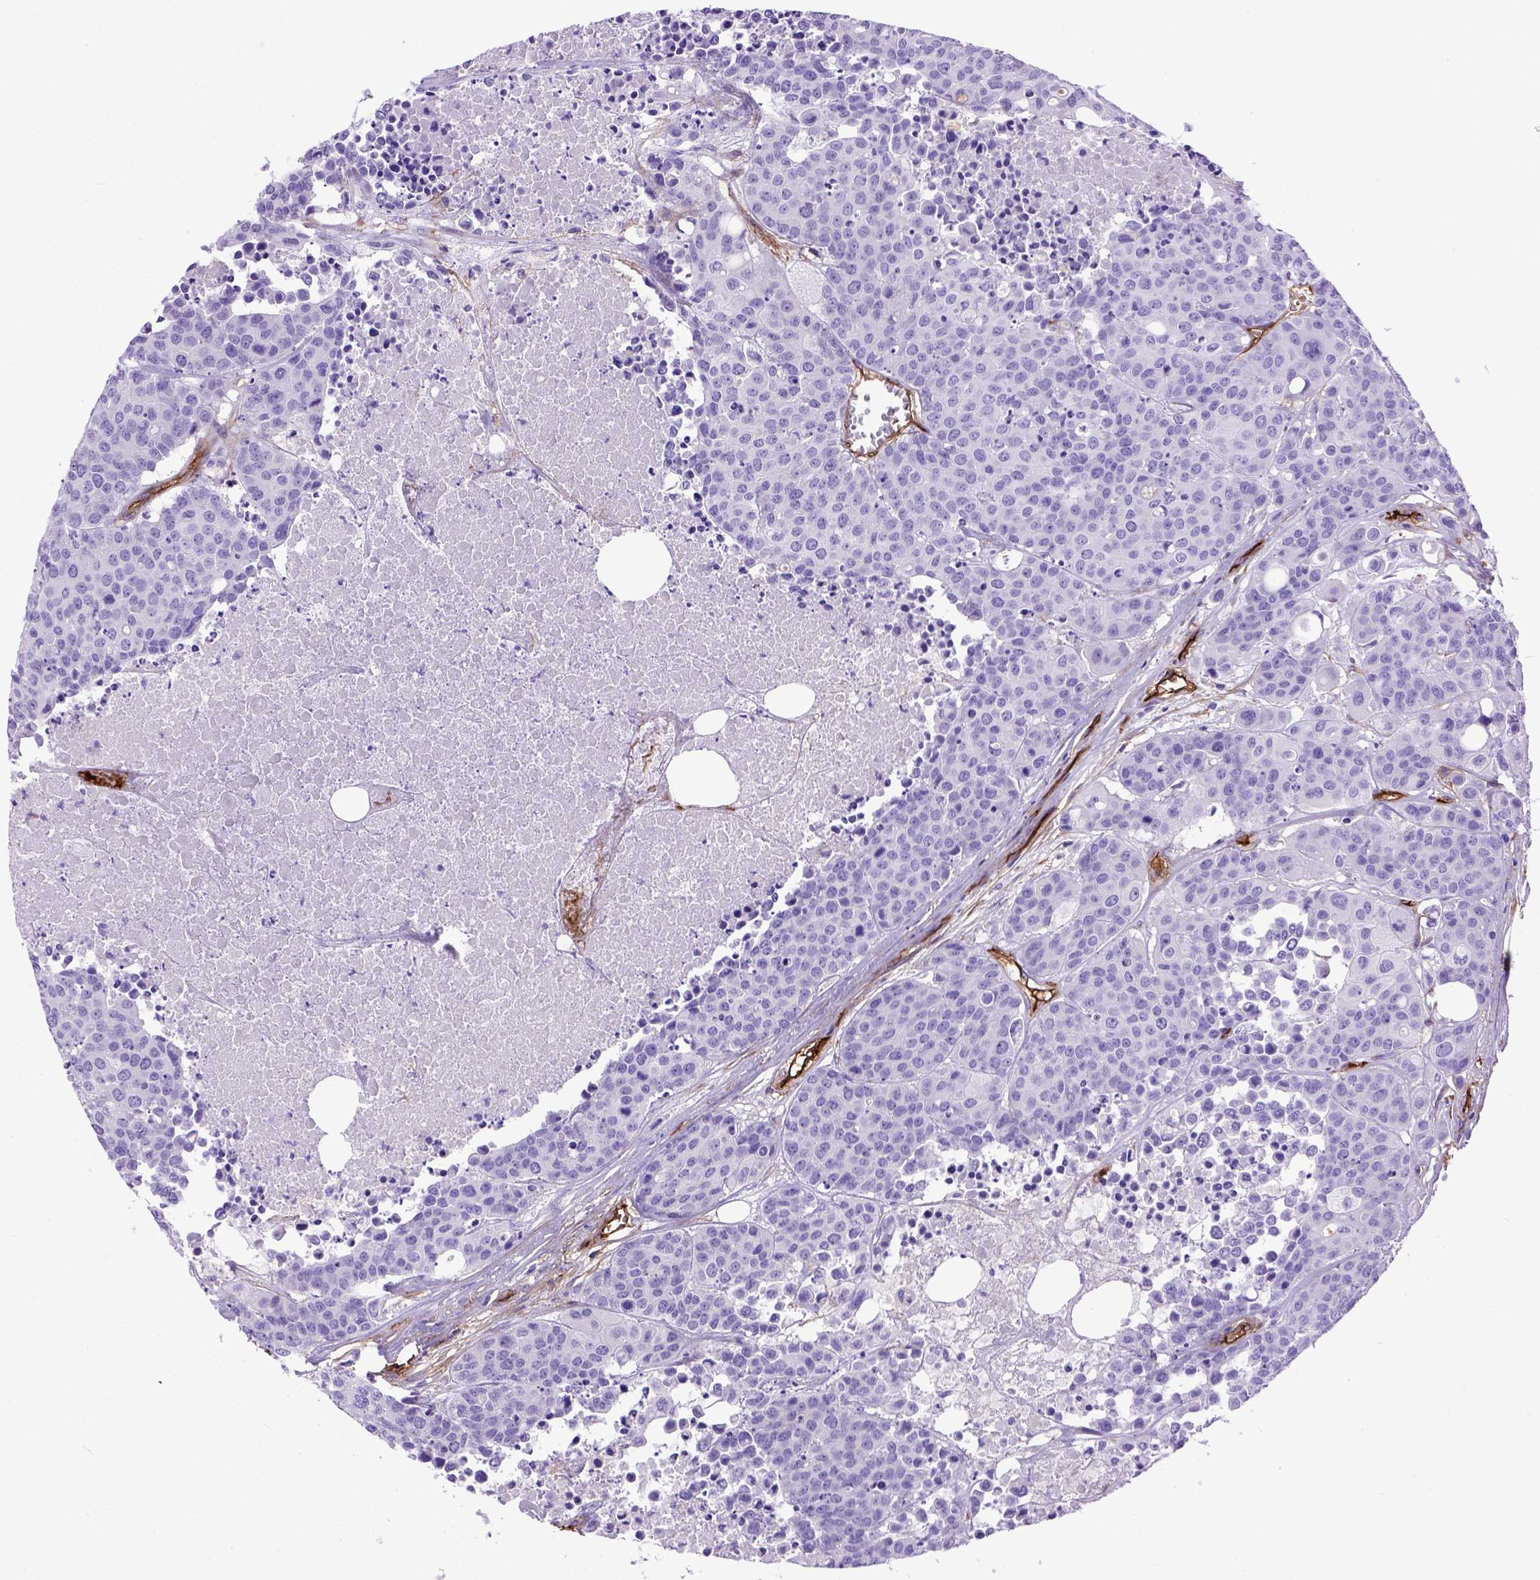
{"staining": {"intensity": "negative", "quantity": "none", "location": "none"}, "tissue": "carcinoid", "cell_type": "Tumor cells", "image_type": "cancer", "snomed": [{"axis": "morphology", "description": "Carcinoid, malignant, NOS"}, {"axis": "topography", "description": "Colon"}], "caption": "DAB (3,3'-diaminobenzidine) immunohistochemical staining of carcinoid exhibits no significant expression in tumor cells.", "gene": "ENG", "patient": {"sex": "male", "age": 81}}